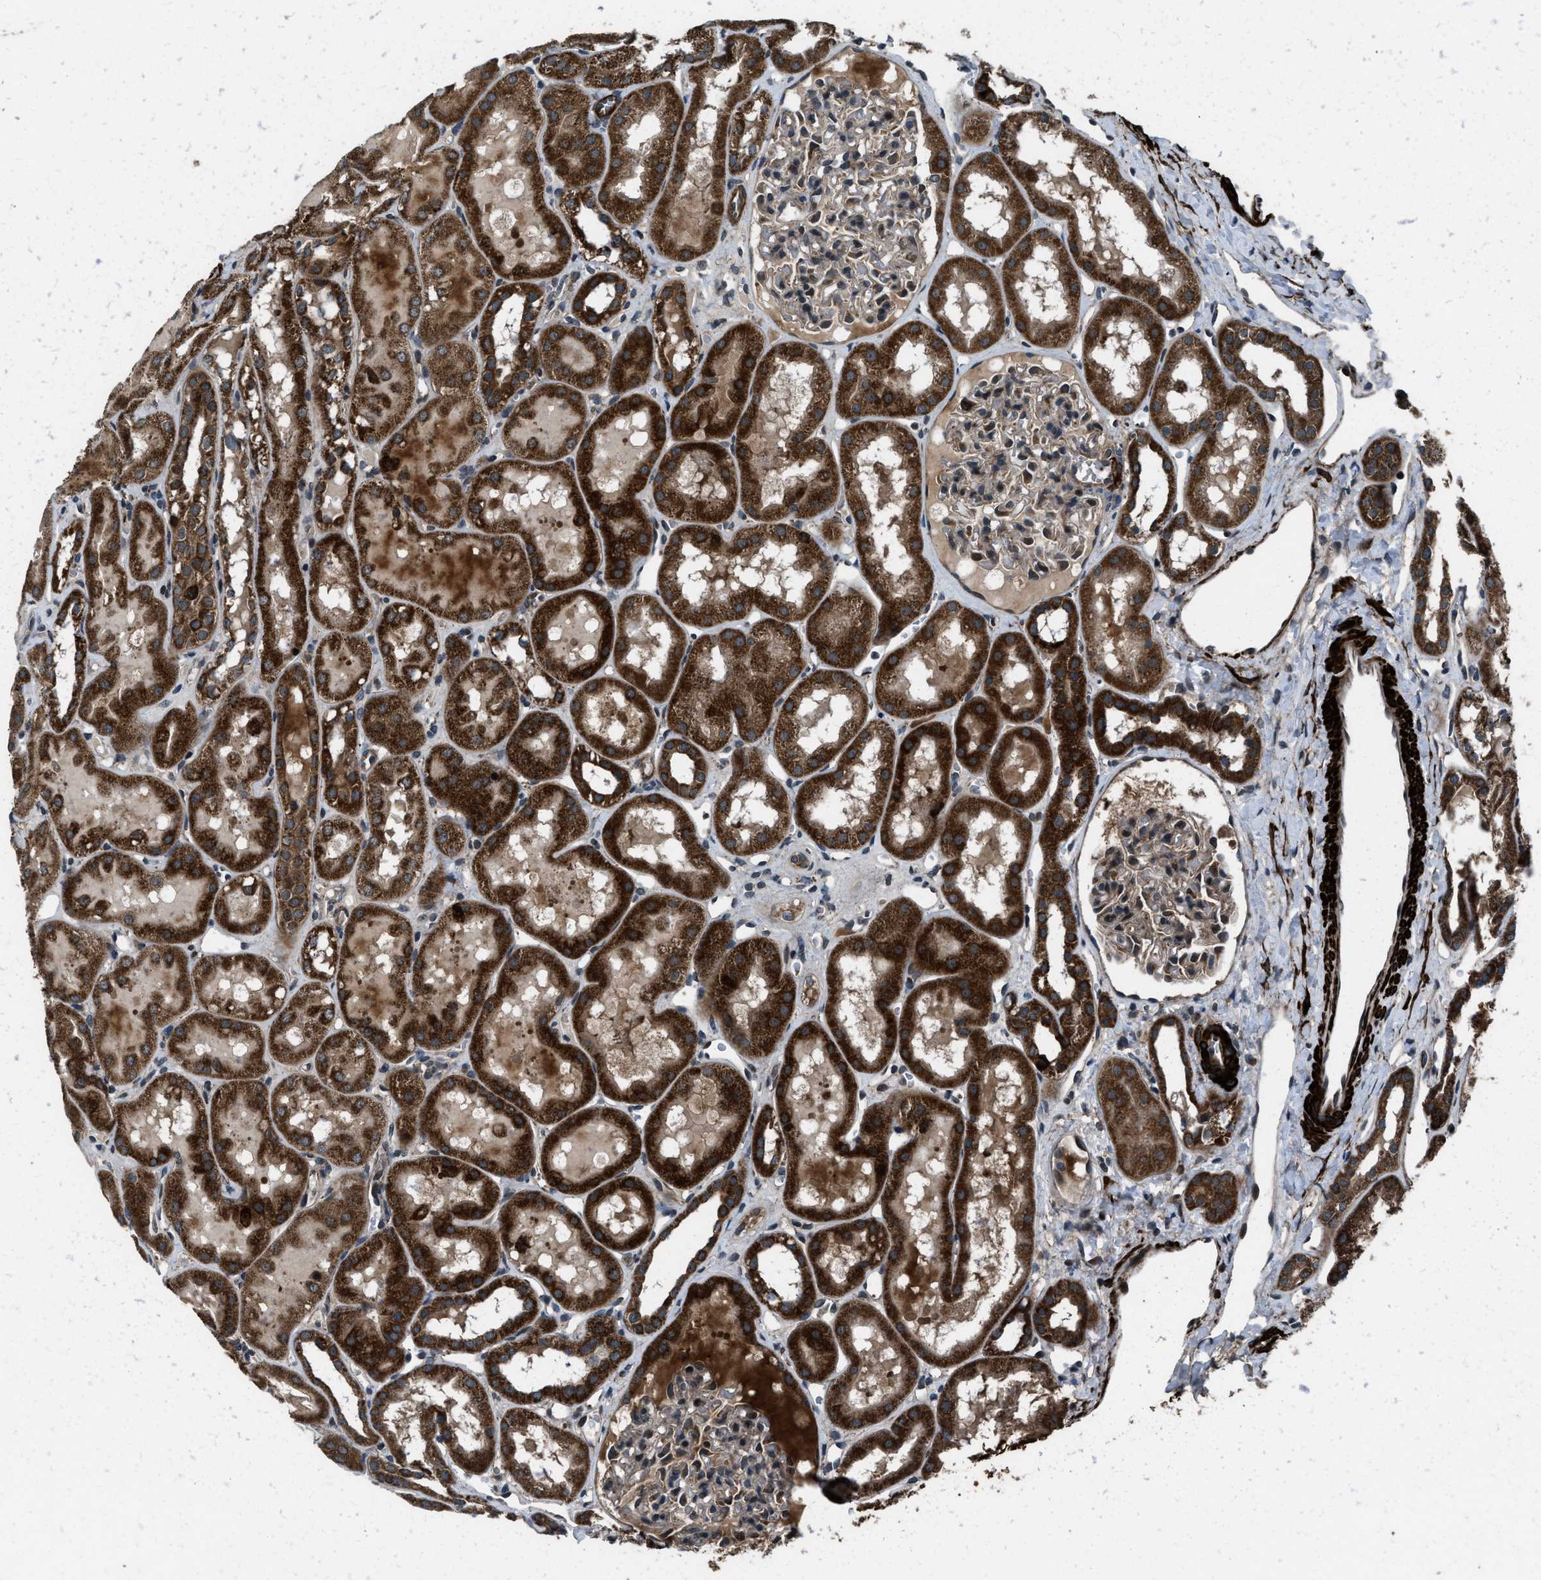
{"staining": {"intensity": "moderate", "quantity": "<25%", "location": "cytoplasmic/membranous"}, "tissue": "kidney", "cell_type": "Cells in glomeruli", "image_type": "normal", "snomed": [{"axis": "morphology", "description": "Normal tissue, NOS"}, {"axis": "topography", "description": "Kidney"}, {"axis": "topography", "description": "Urinary bladder"}], "caption": "Moderate cytoplasmic/membranous positivity for a protein is appreciated in approximately <25% of cells in glomeruli of unremarkable kidney using IHC.", "gene": "IRAK4", "patient": {"sex": "male", "age": 16}}